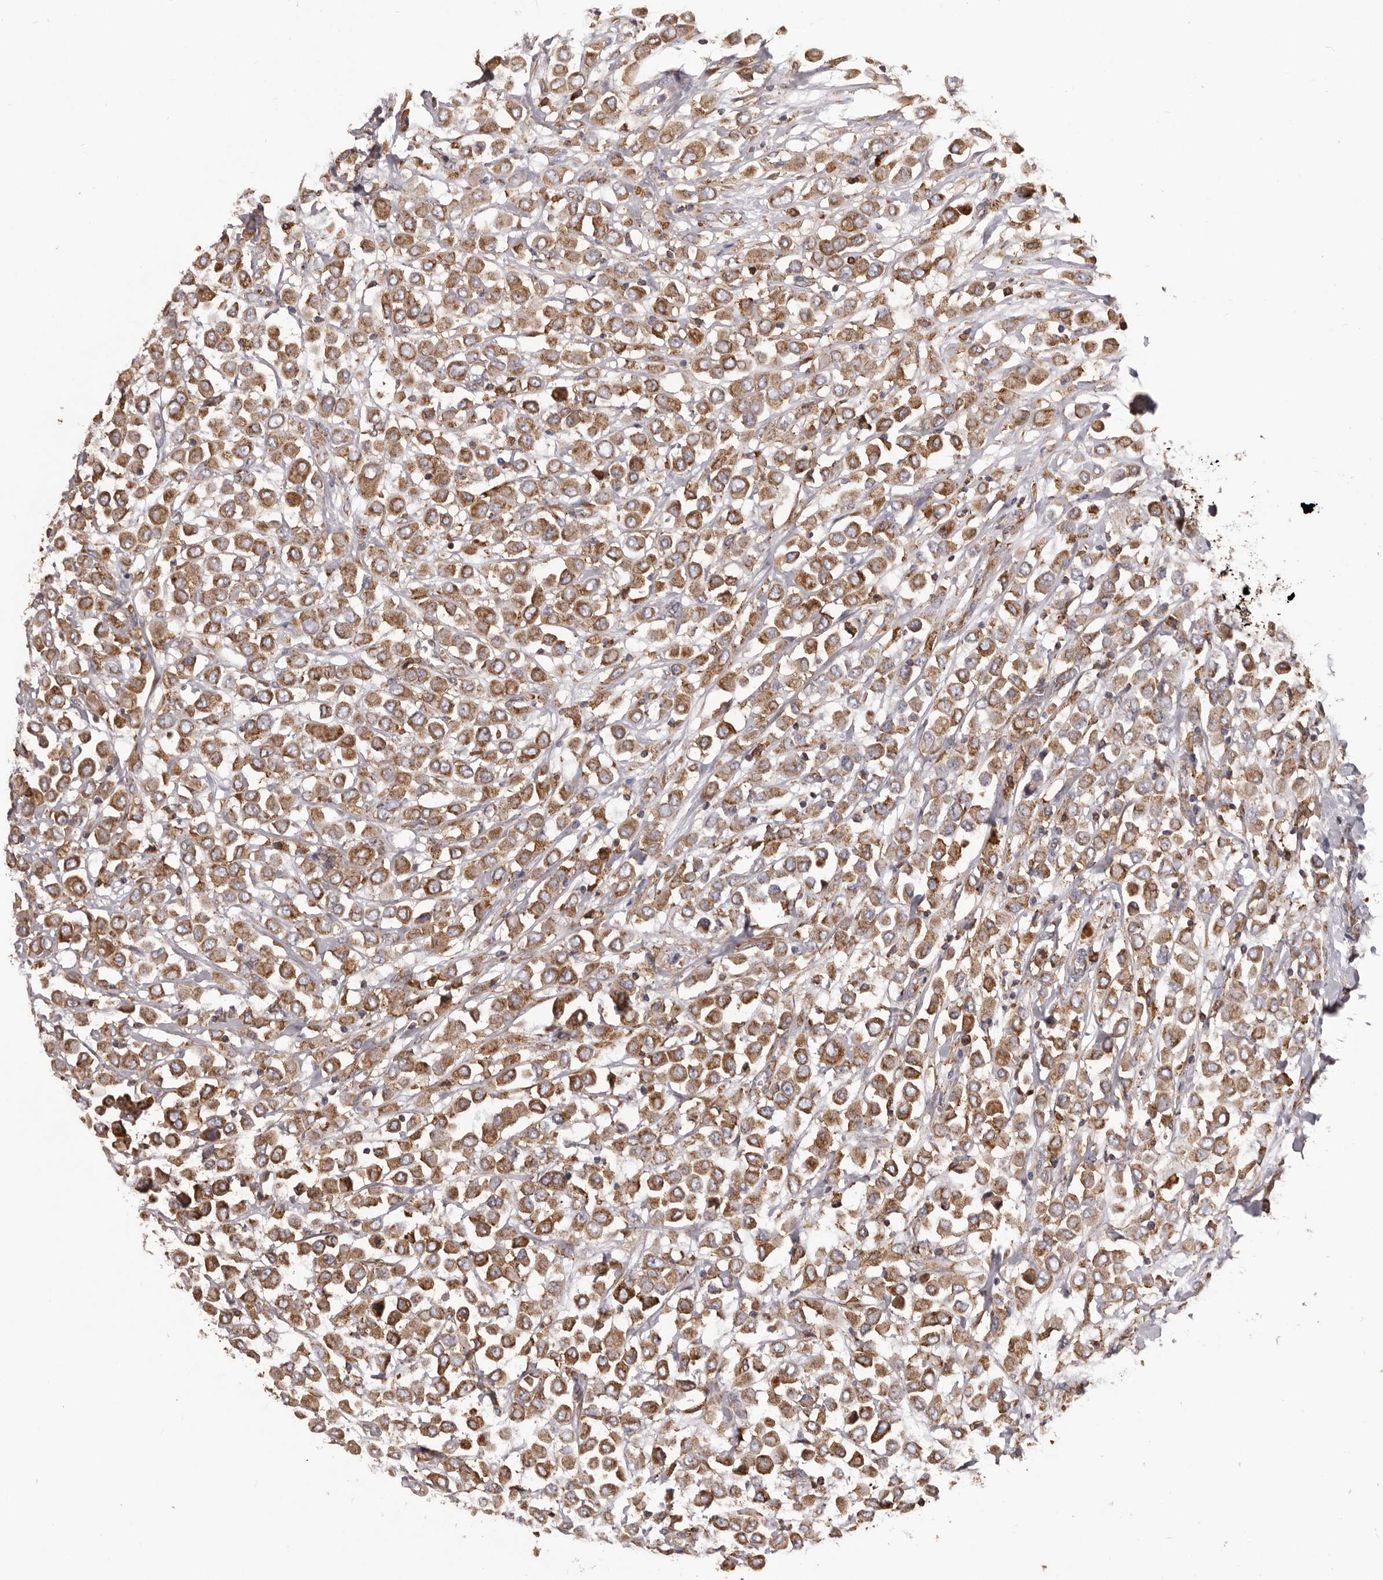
{"staining": {"intensity": "moderate", "quantity": ">75%", "location": "cytoplasmic/membranous"}, "tissue": "breast cancer", "cell_type": "Tumor cells", "image_type": "cancer", "snomed": [{"axis": "morphology", "description": "Duct carcinoma"}, {"axis": "topography", "description": "Breast"}], "caption": "Protein expression analysis of human breast infiltrating ductal carcinoma reveals moderate cytoplasmic/membranous positivity in approximately >75% of tumor cells.", "gene": "QRSL1", "patient": {"sex": "female", "age": 61}}